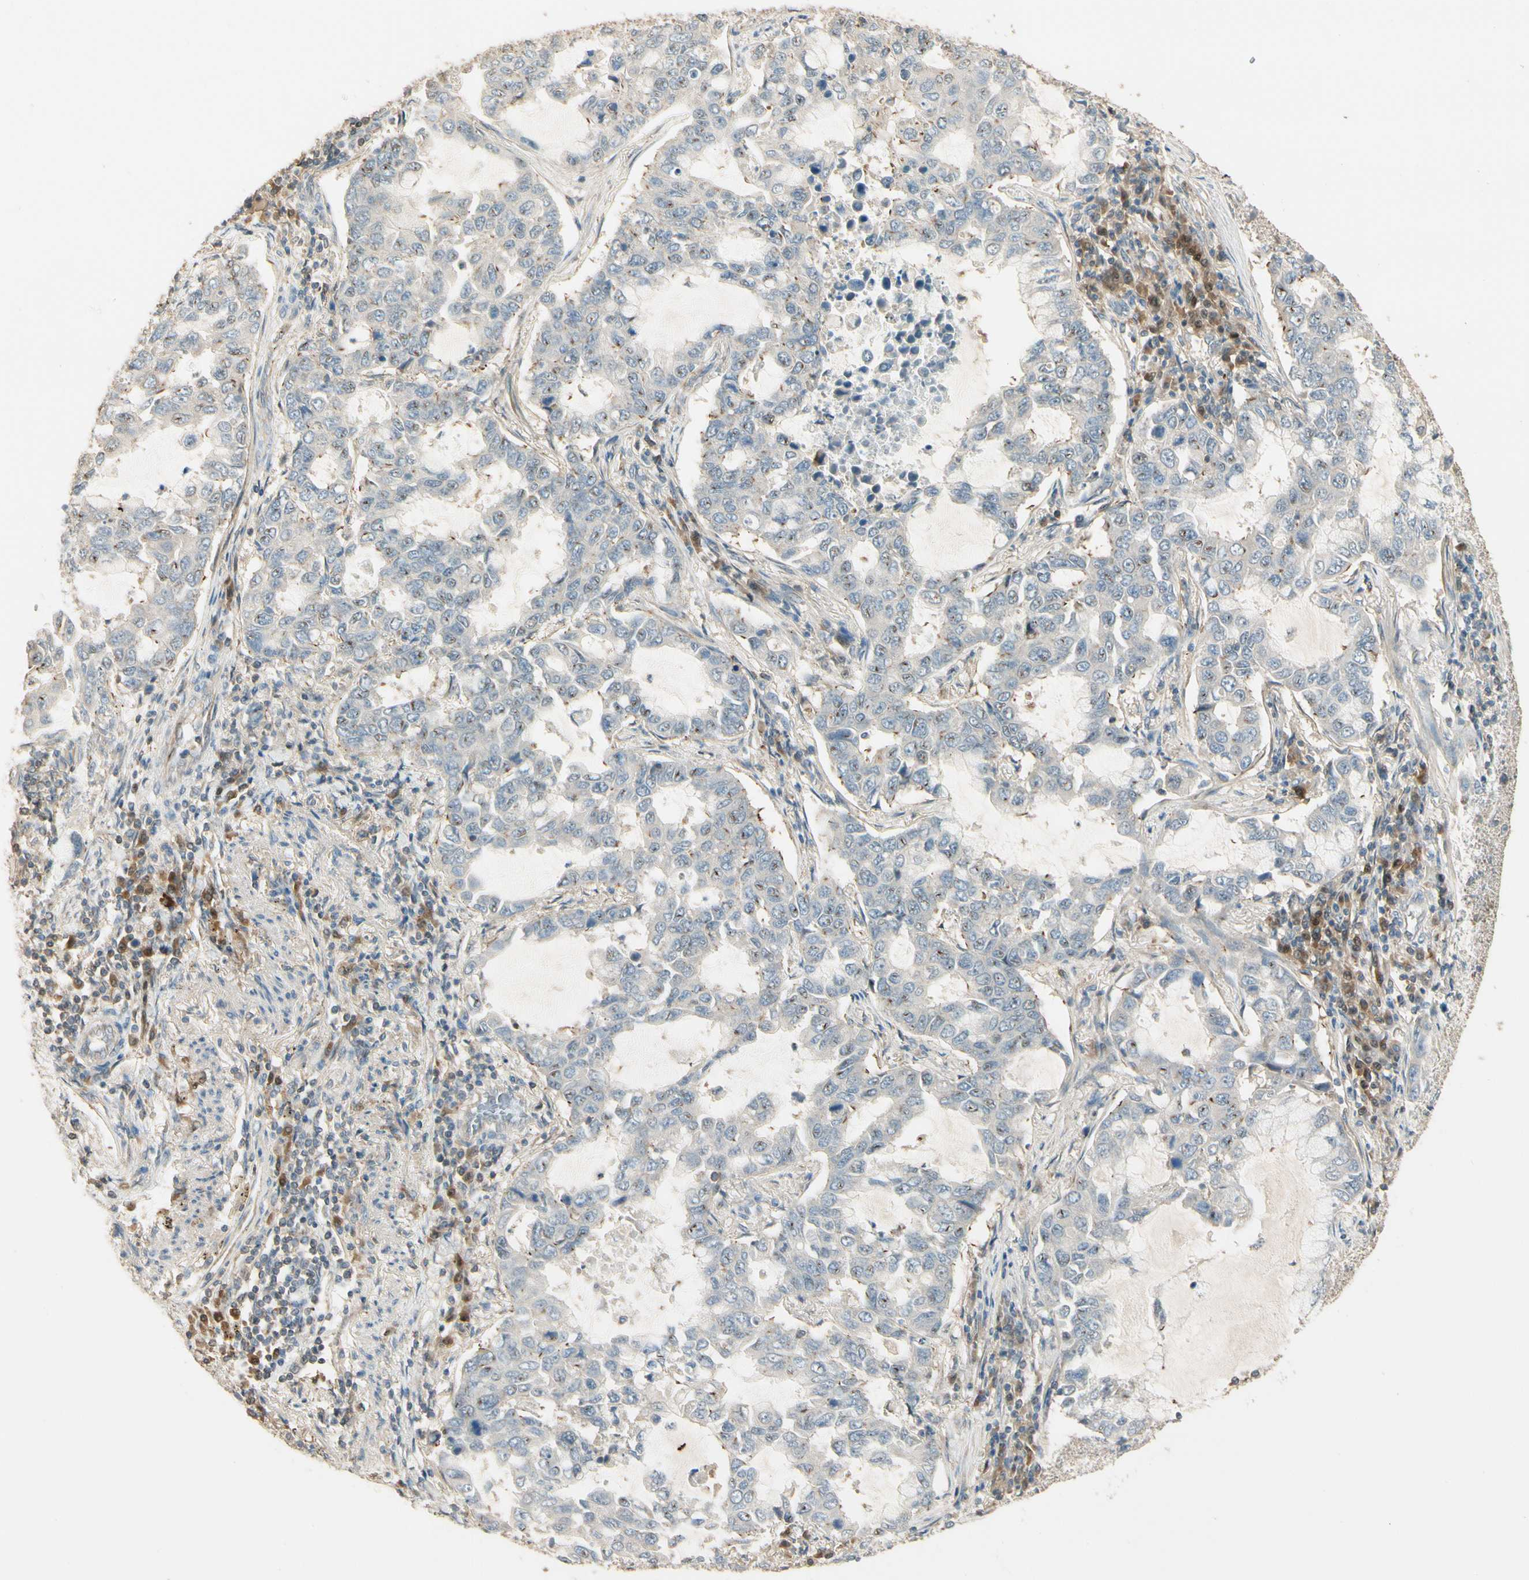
{"staining": {"intensity": "weak", "quantity": "25%-75%", "location": "cytoplasmic/membranous"}, "tissue": "lung cancer", "cell_type": "Tumor cells", "image_type": "cancer", "snomed": [{"axis": "morphology", "description": "Adenocarcinoma, NOS"}, {"axis": "topography", "description": "Lung"}], "caption": "DAB (3,3'-diaminobenzidine) immunohistochemical staining of human lung cancer exhibits weak cytoplasmic/membranous protein expression in about 25%-75% of tumor cells.", "gene": "PLXNA1", "patient": {"sex": "male", "age": 64}}